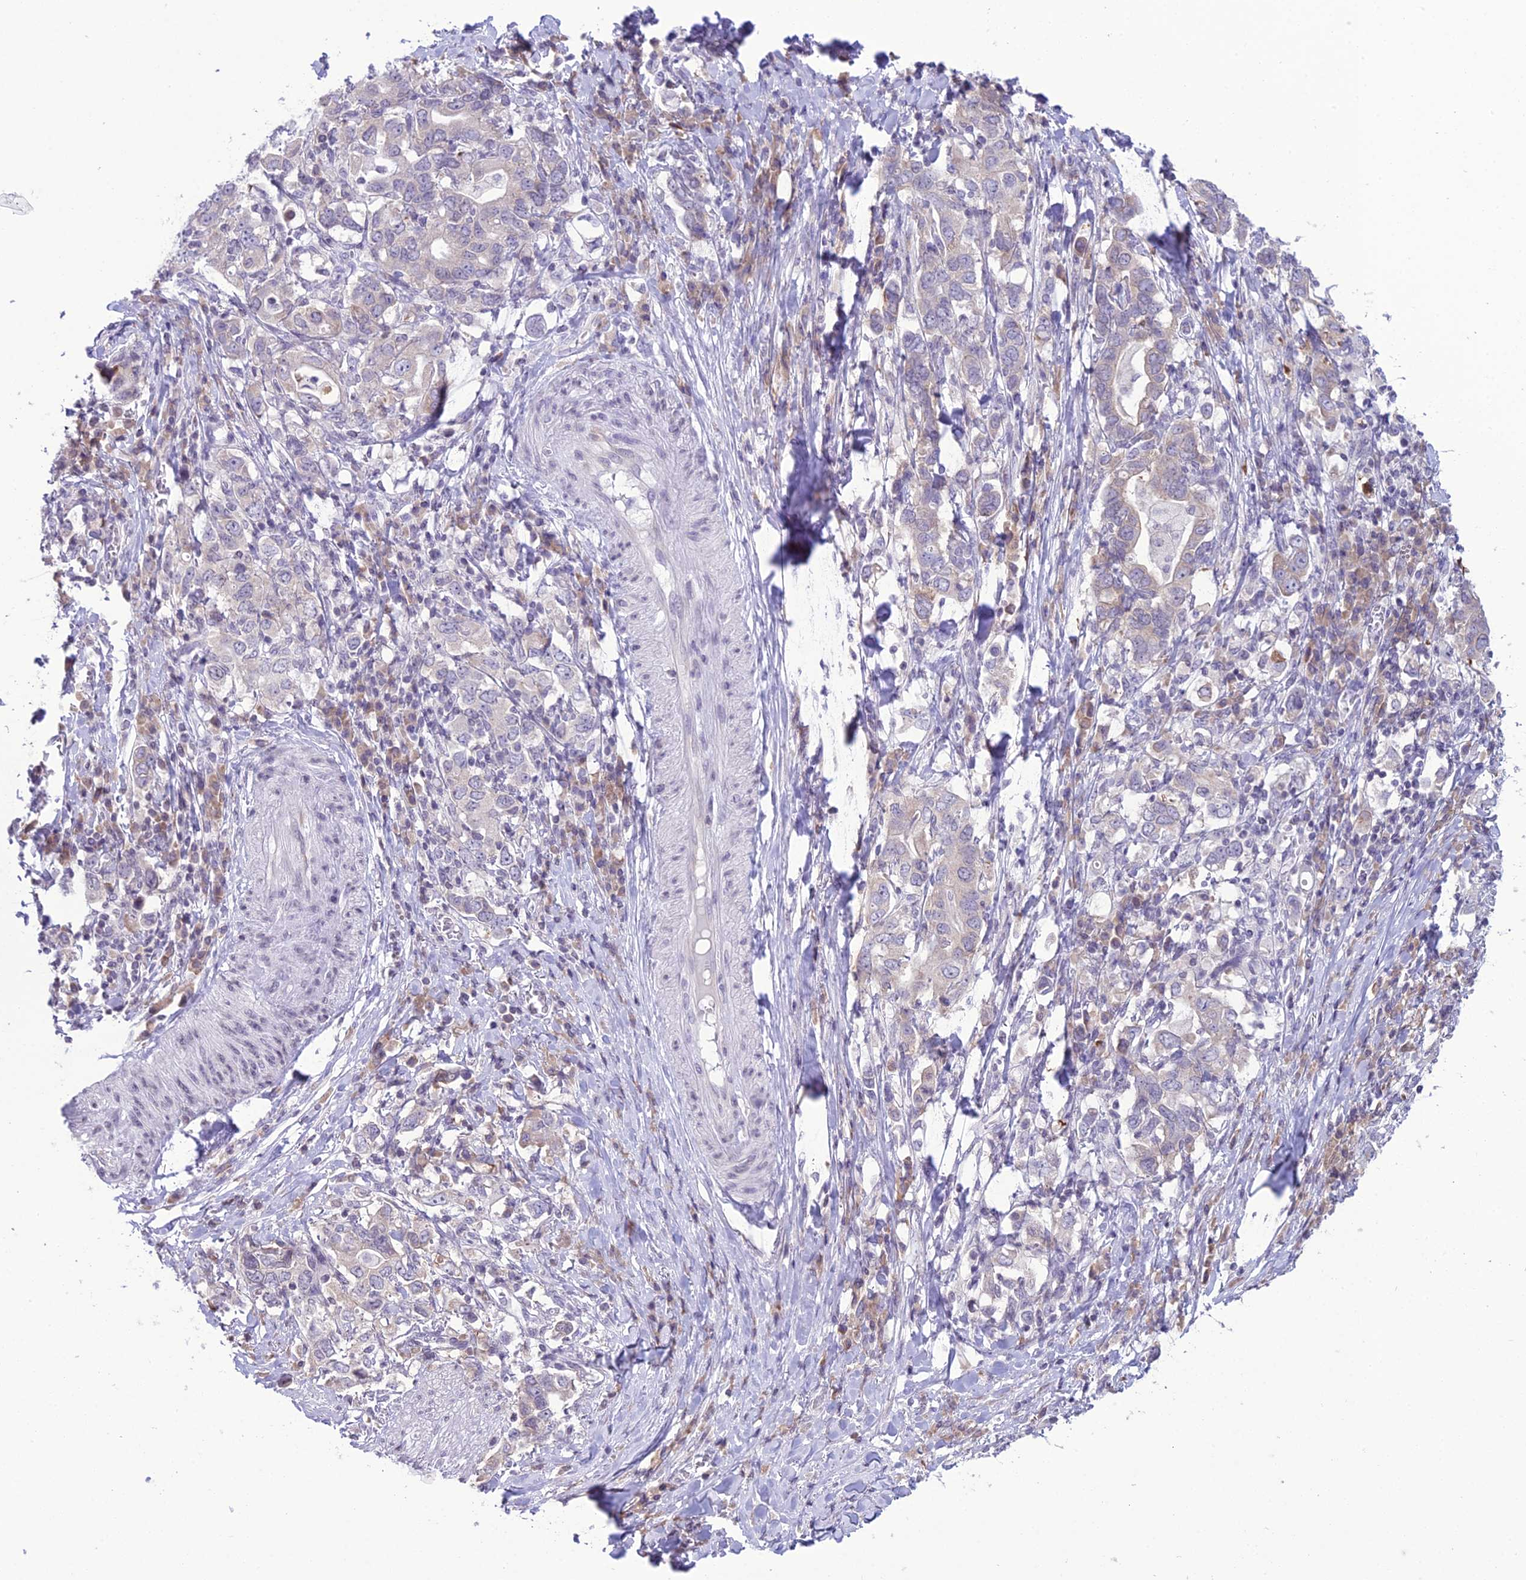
{"staining": {"intensity": "weak", "quantity": "<25%", "location": "cytoplasmic/membranous"}, "tissue": "stomach cancer", "cell_type": "Tumor cells", "image_type": "cancer", "snomed": [{"axis": "morphology", "description": "Adenocarcinoma, NOS"}, {"axis": "topography", "description": "Stomach, upper"}, {"axis": "topography", "description": "Stomach"}], "caption": "Immunohistochemistry of human adenocarcinoma (stomach) demonstrates no positivity in tumor cells.", "gene": "RPS26", "patient": {"sex": "male", "age": 62}}